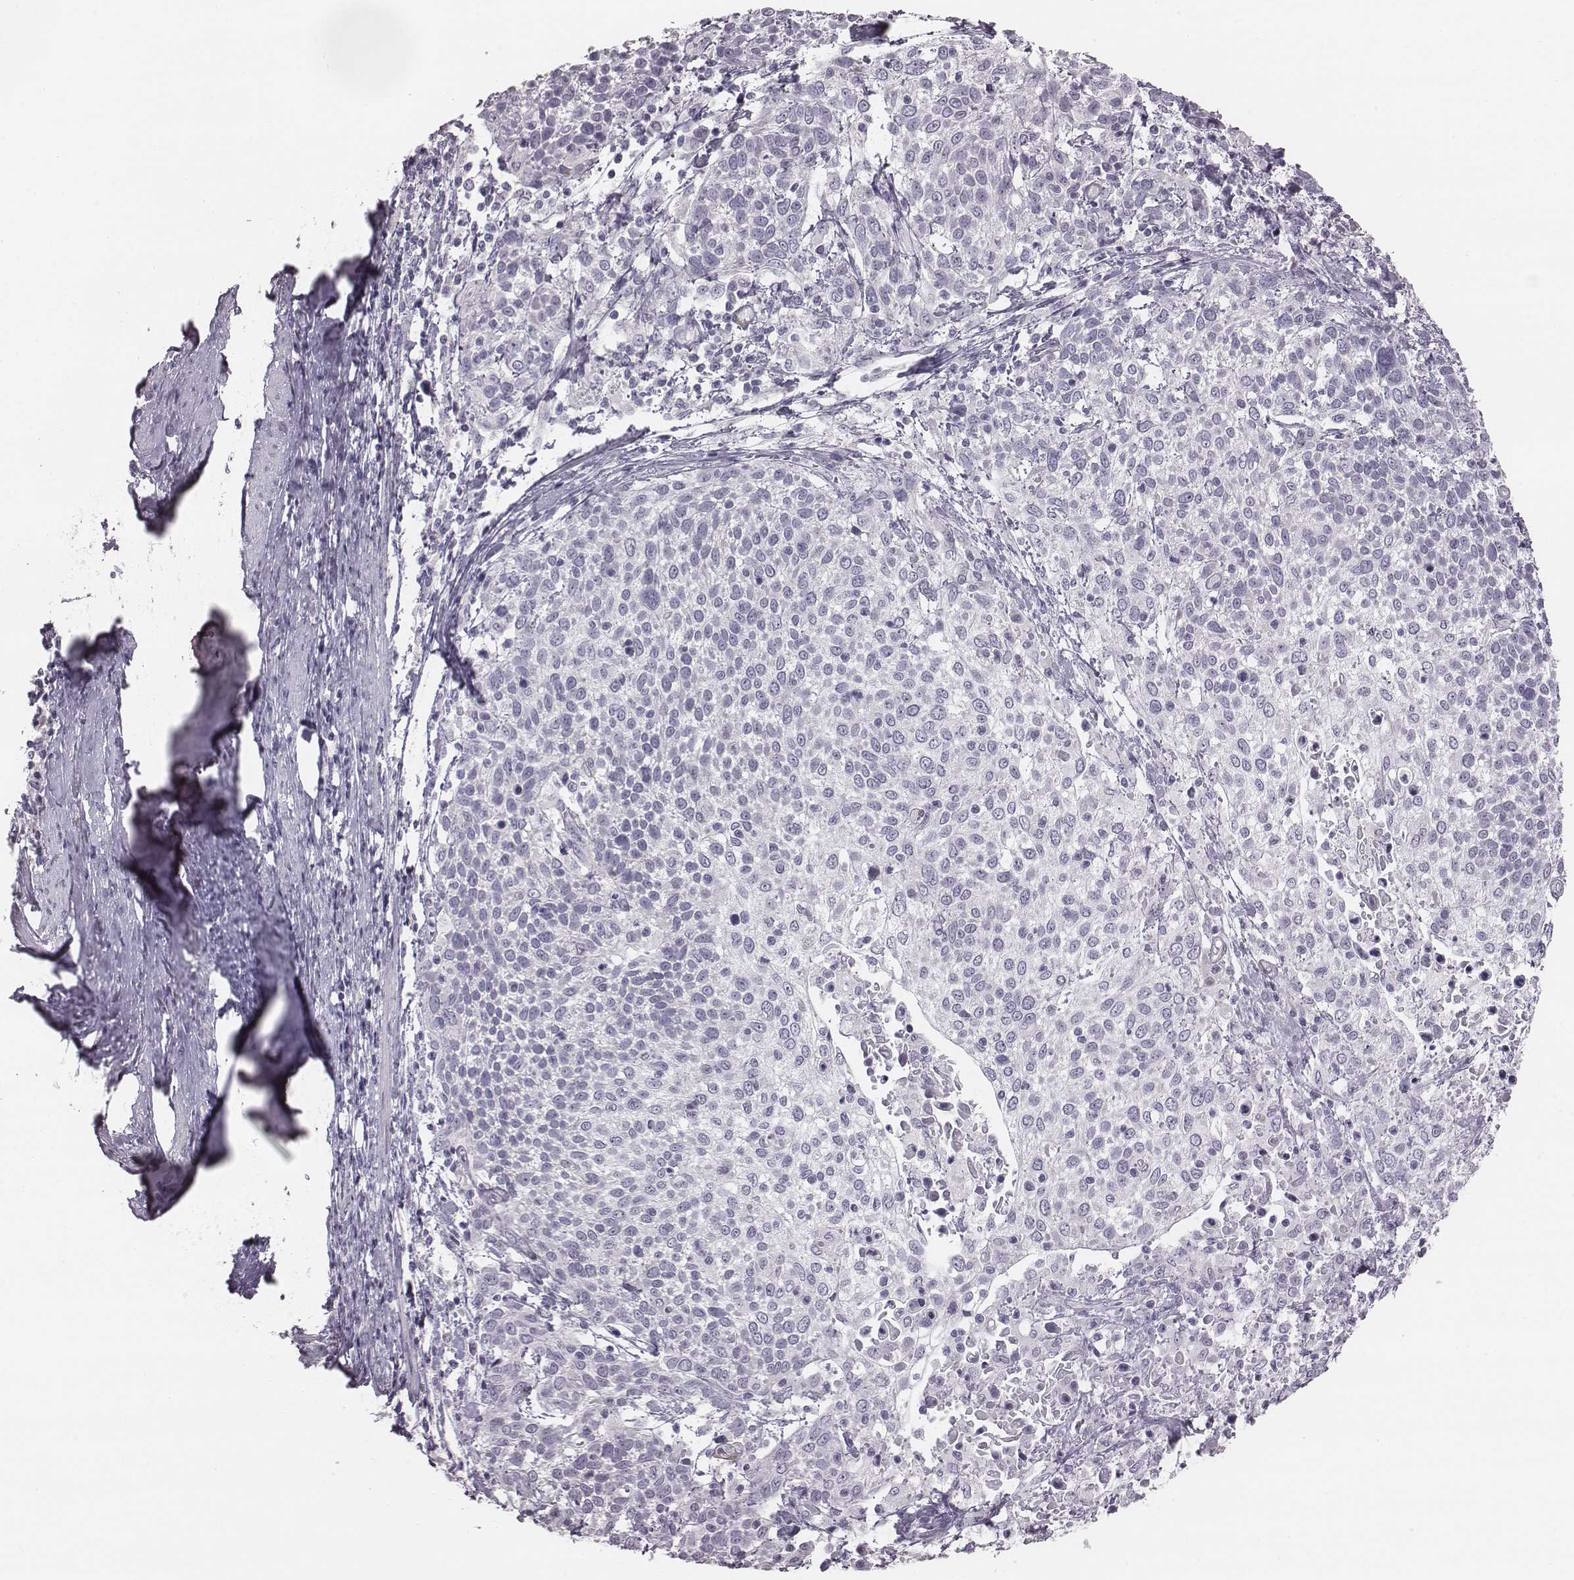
{"staining": {"intensity": "negative", "quantity": "none", "location": "none"}, "tissue": "cervical cancer", "cell_type": "Tumor cells", "image_type": "cancer", "snomed": [{"axis": "morphology", "description": "Squamous cell carcinoma, NOS"}, {"axis": "topography", "description": "Cervix"}], "caption": "This is an immunohistochemistry (IHC) photomicrograph of cervical cancer (squamous cell carcinoma). There is no staining in tumor cells.", "gene": "PDE8B", "patient": {"sex": "female", "age": 61}}